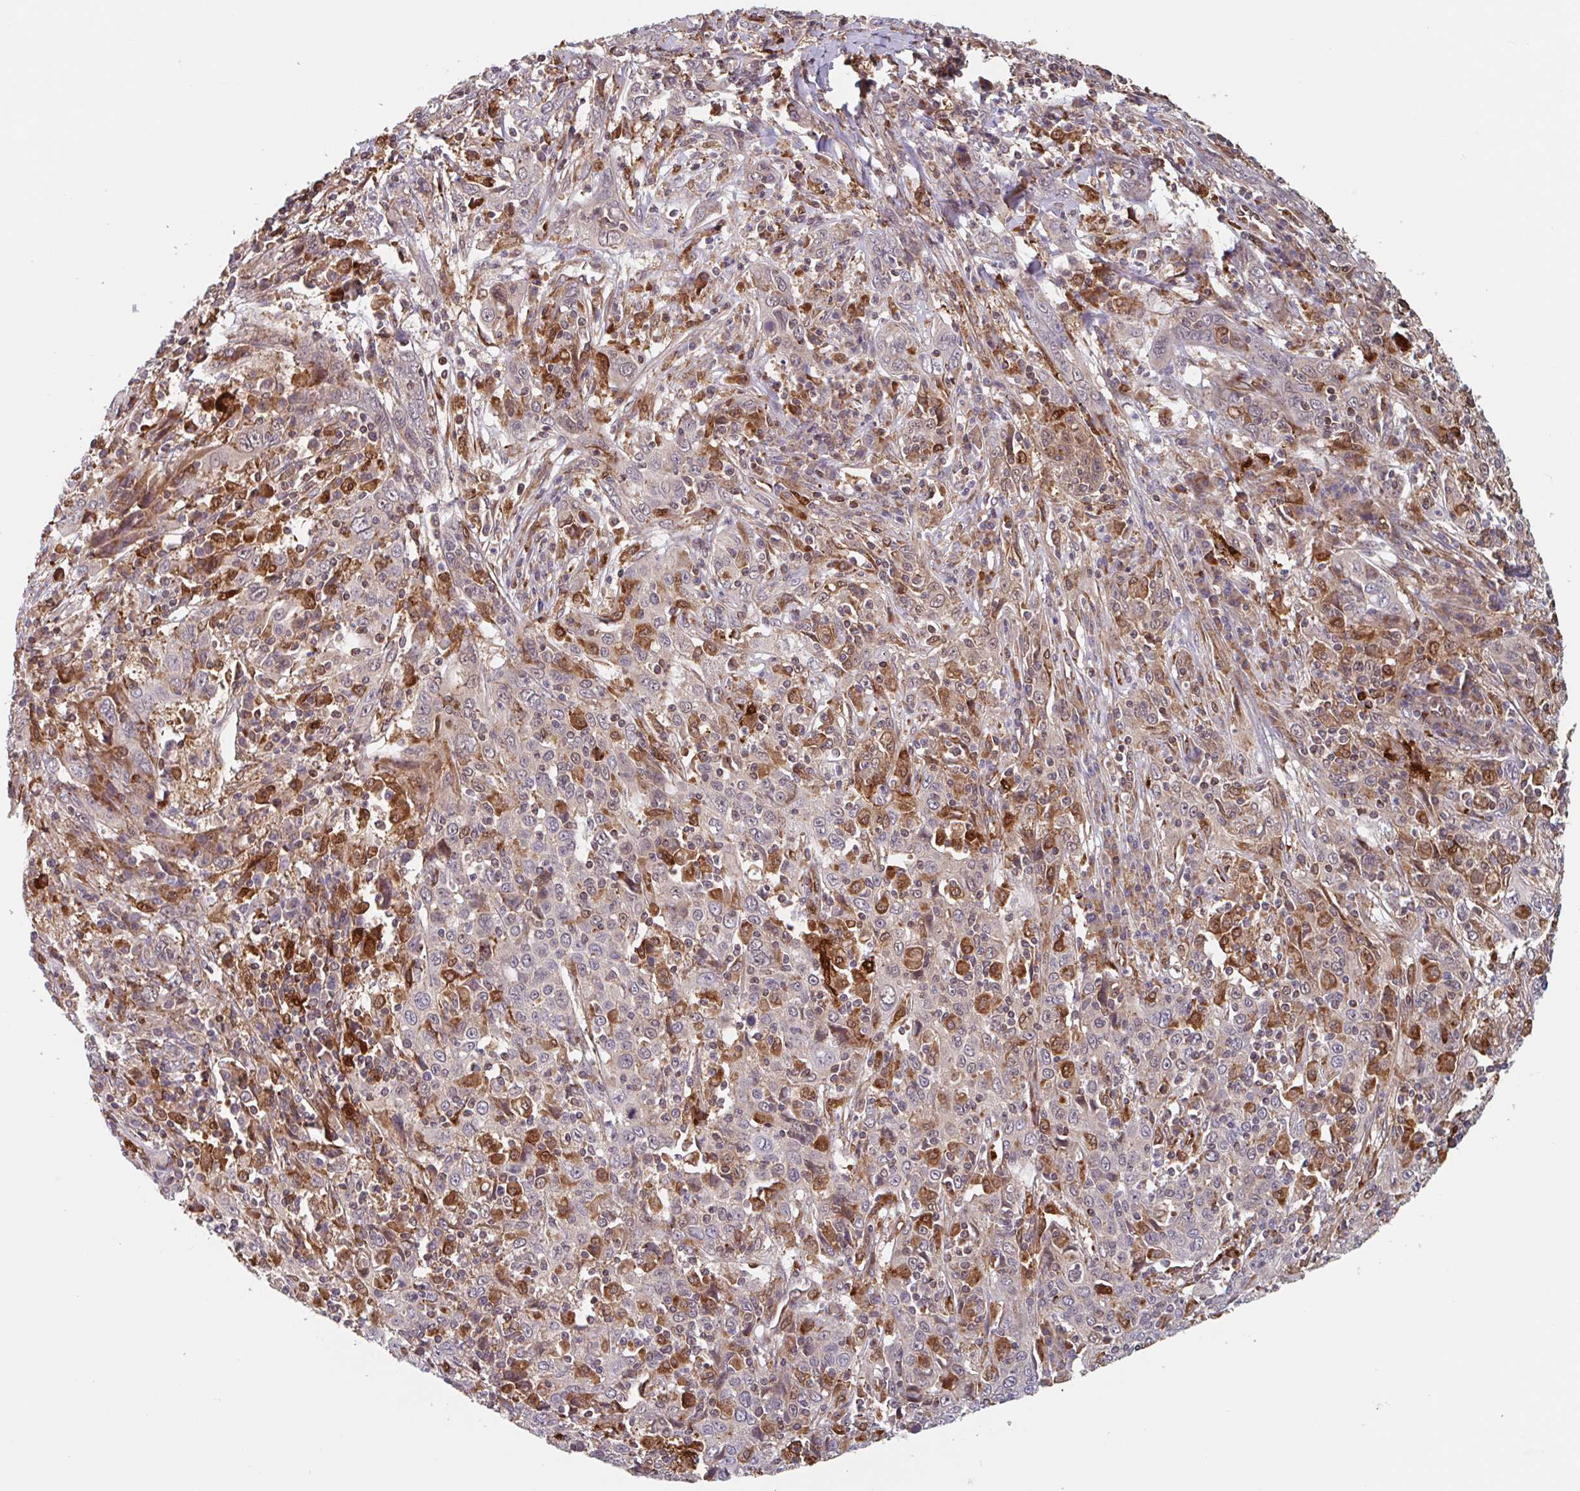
{"staining": {"intensity": "negative", "quantity": "none", "location": "none"}, "tissue": "cervical cancer", "cell_type": "Tumor cells", "image_type": "cancer", "snomed": [{"axis": "morphology", "description": "Squamous cell carcinoma, NOS"}, {"axis": "topography", "description": "Cervix"}], "caption": "Protein analysis of squamous cell carcinoma (cervical) demonstrates no significant expression in tumor cells. (Immunohistochemistry, brightfield microscopy, high magnification).", "gene": "NUB1", "patient": {"sex": "female", "age": 46}}